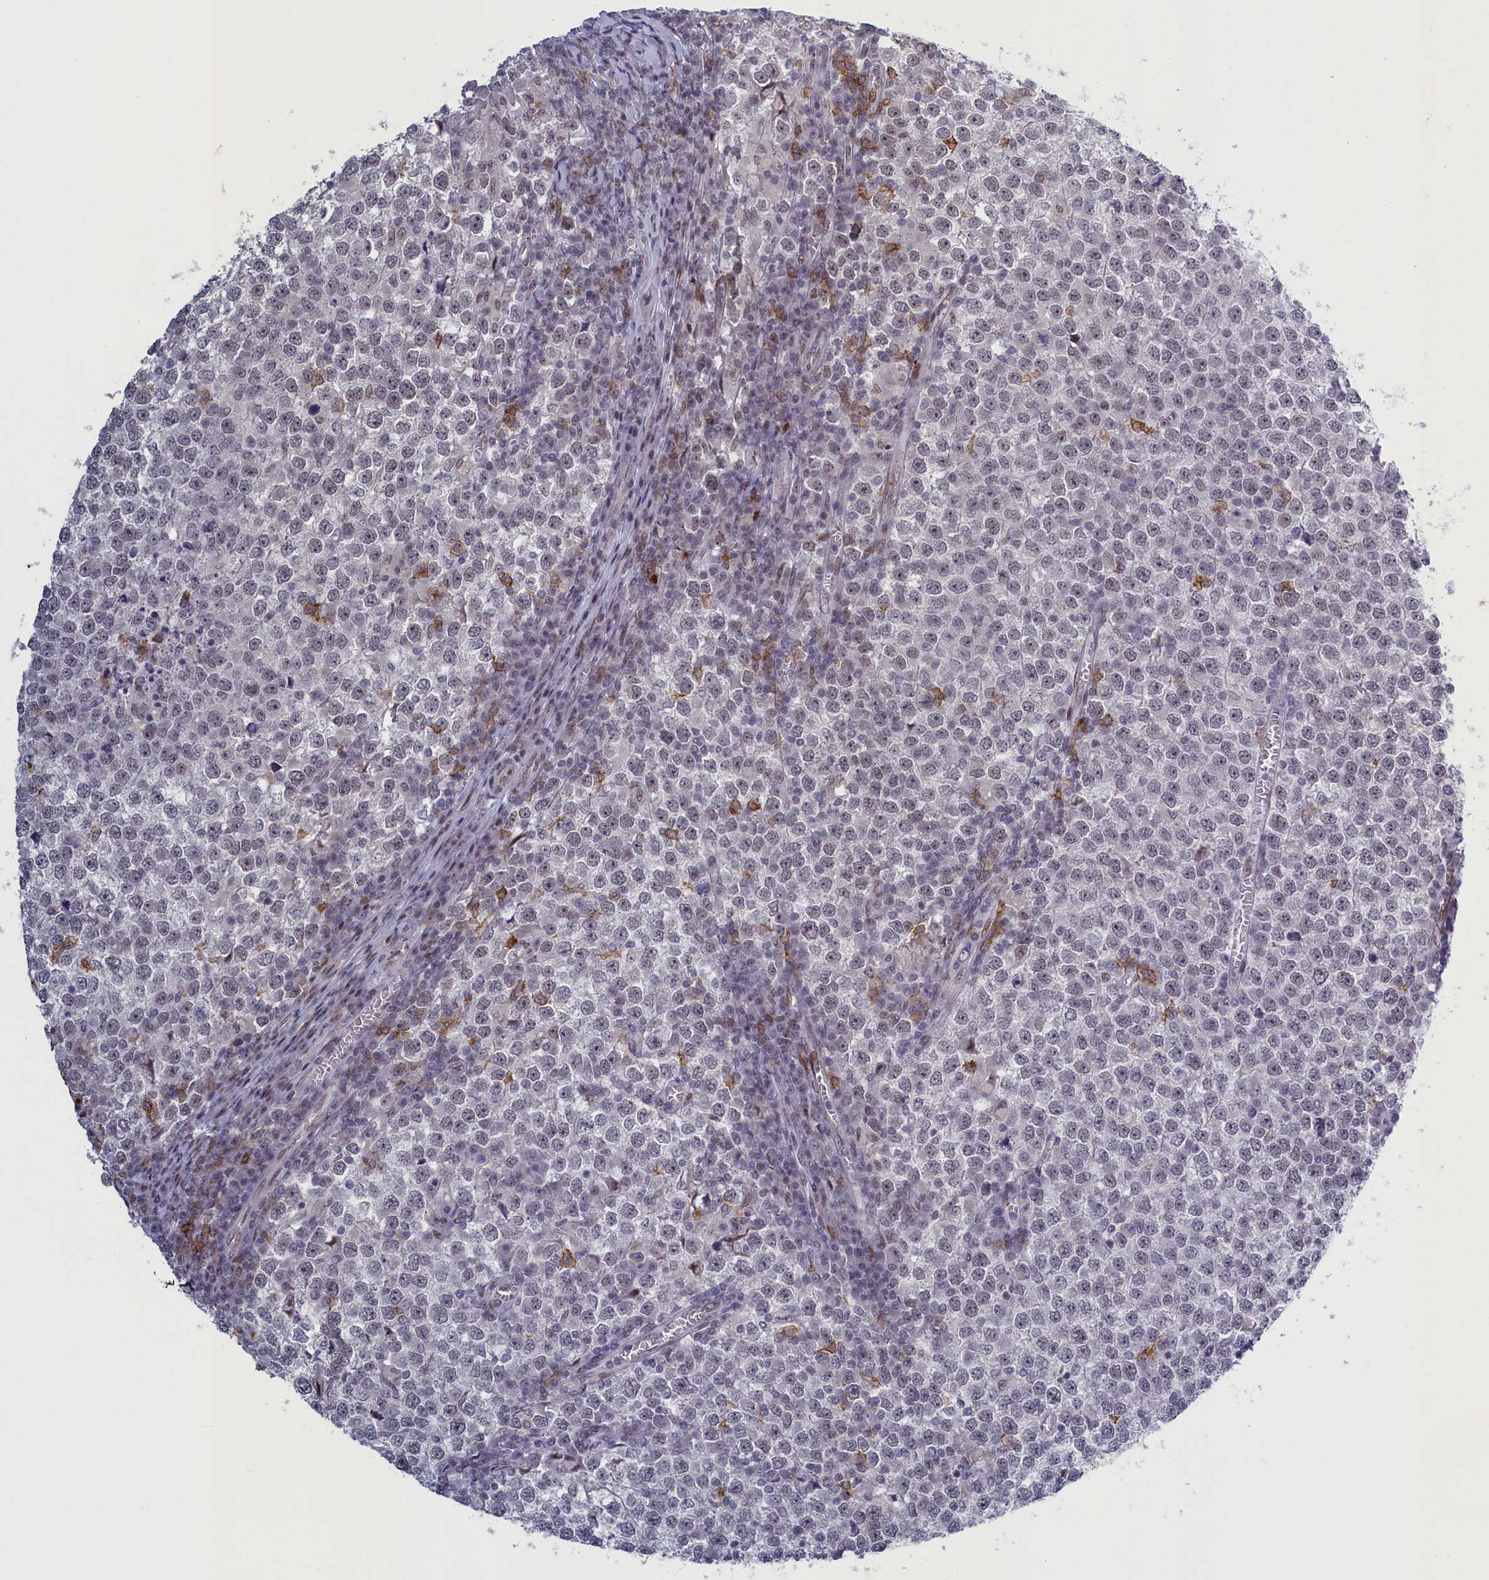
{"staining": {"intensity": "moderate", "quantity": "<25%", "location": "cytoplasmic/membranous"}, "tissue": "testis cancer", "cell_type": "Tumor cells", "image_type": "cancer", "snomed": [{"axis": "morphology", "description": "Seminoma, NOS"}, {"axis": "topography", "description": "Testis"}], "caption": "Moderate cytoplasmic/membranous expression is seen in approximately <25% of tumor cells in testis seminoma.", "gene": "ATF7IP2", "patient": {"sex": "male", "age": 65}}